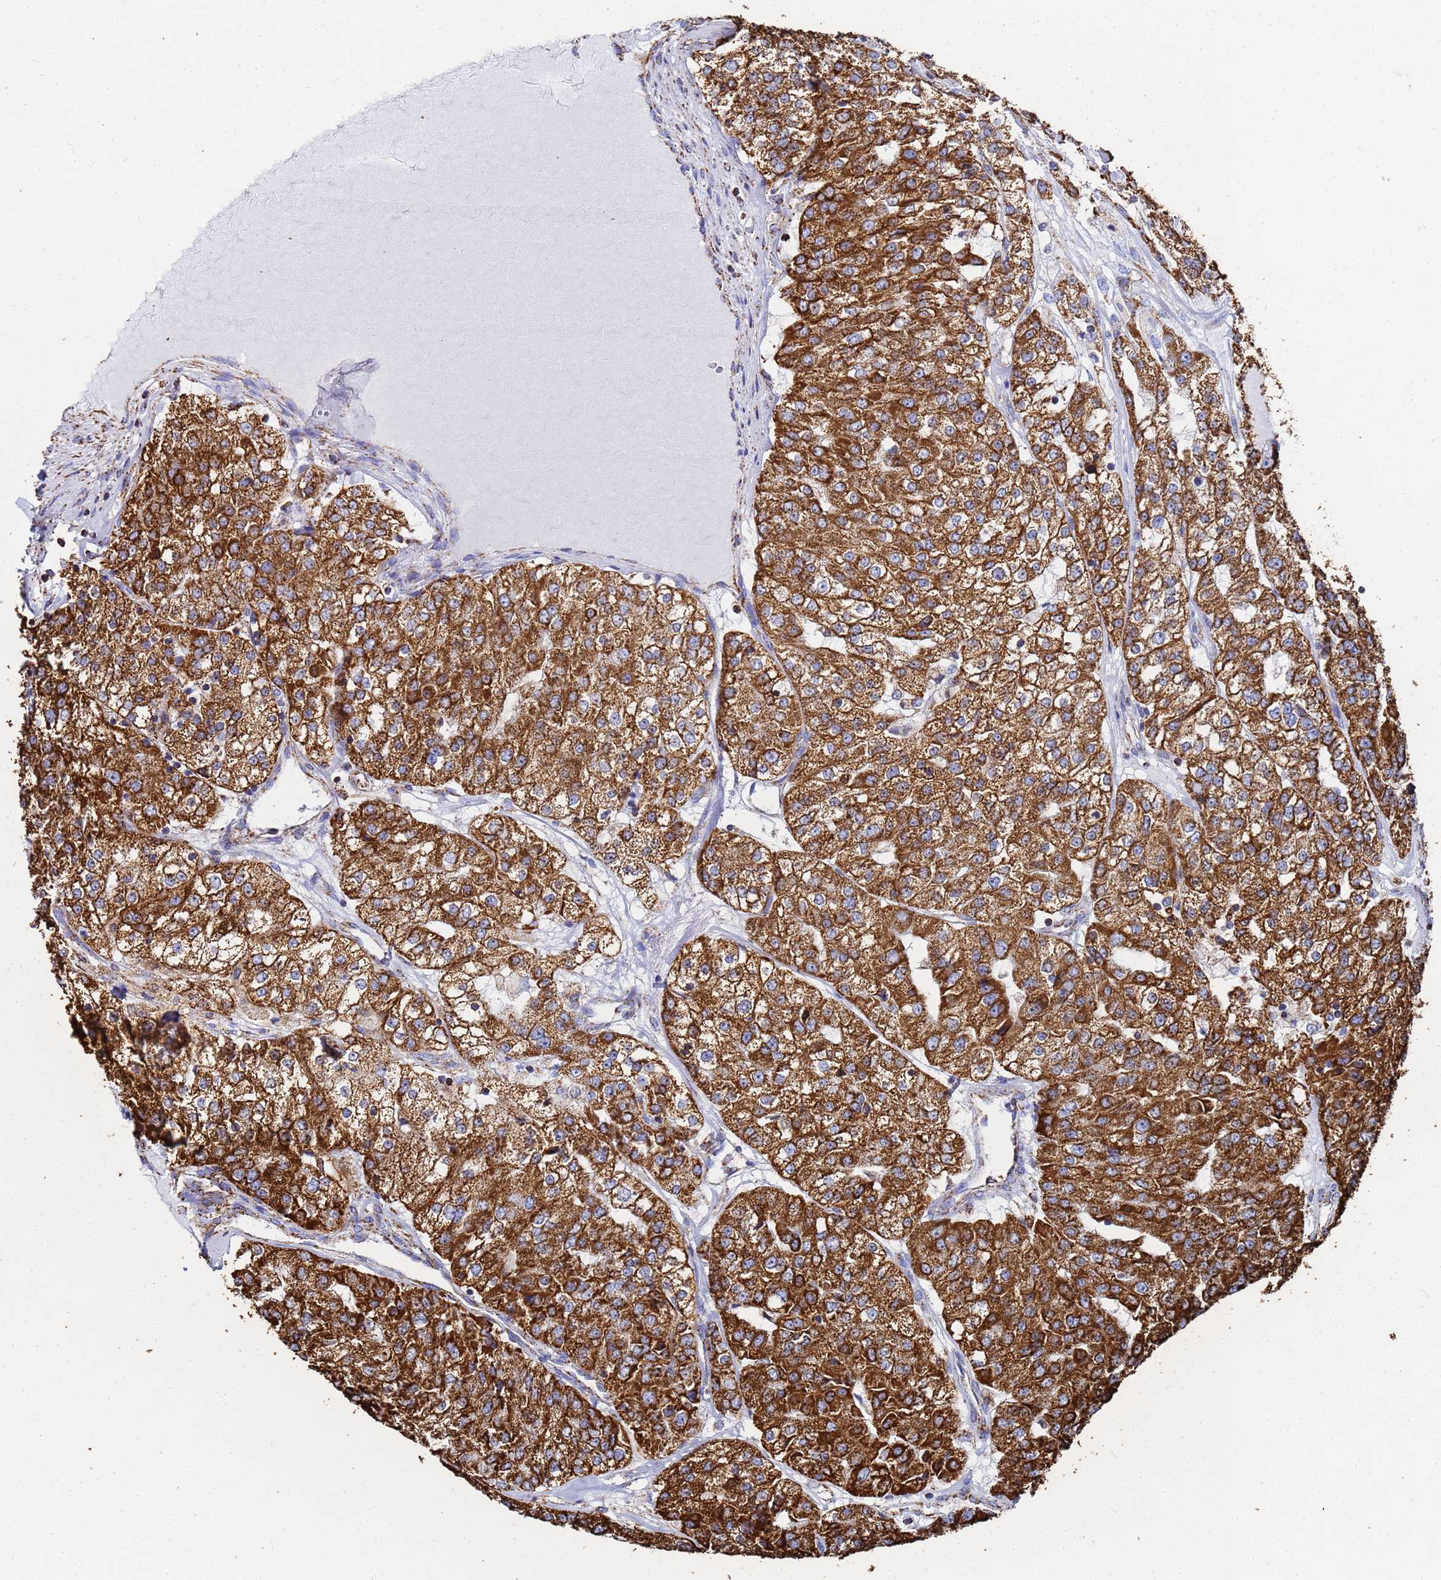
{"staining": {"intensity": "strong", "quantity": ">75%", "location": "cytoplasmic/membranous"}, "tissue": "renal cancer", "cell_type": "Tumor cells", "image_type": "cancer", "snomed": [{"axis": "morphology", "description": "Adenocarcinoma, NOS"}, {"axis": "topography", "description": "Kidney"}], "caption": "Immunohistochemistry of renal cancer (adenocarcinoma) demonstrates high levels of strong cytoplasmic/membranous positivity in about >75% of tumor cells. Ihc stains the protein in brown and the nuclei are stained blue.", "gene": "GLUD1", "patient": {"sex": "female", "age": 63}}